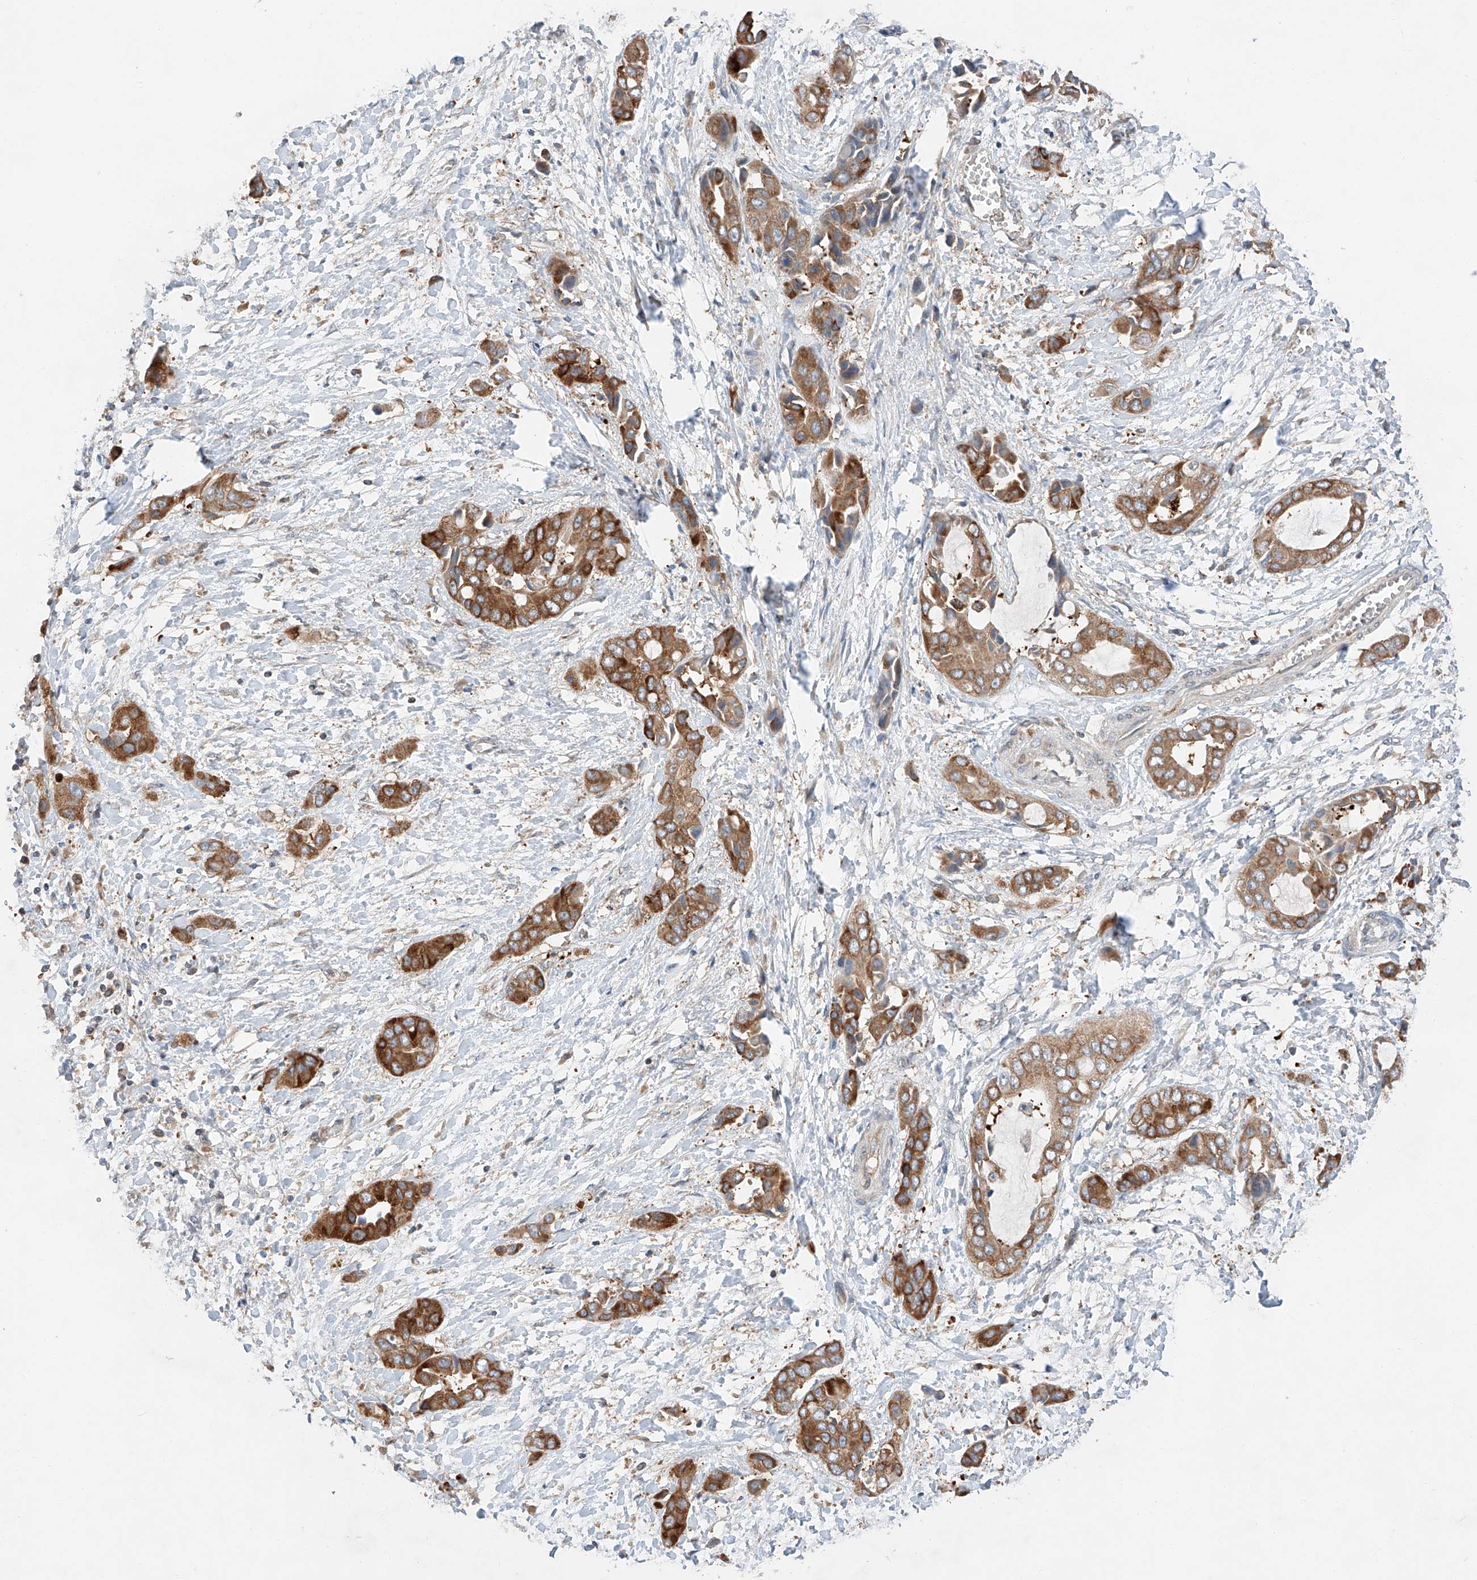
{"staining": {"intensity": "strong", "quantity": ">75%", "location": "cytoplasmic/membranous"}, "tissue": "liver cancer", "cell_type": "Tumor cells", "image_type": "cancer", "snomed": [{"axis": "morphology", "description": "Cholangiocarcinoma"}, {"axis": "topography", "description": "Liver"}], "caption": "There is high levels of strong cytoplasmic/membranous expression in tumor cells of liver cholangiocarcinoma, as demonstrated by immunohistochemical staining (brown color).", "gene": "RUSC1", "patient": {"sex": "female", "age": 52}}